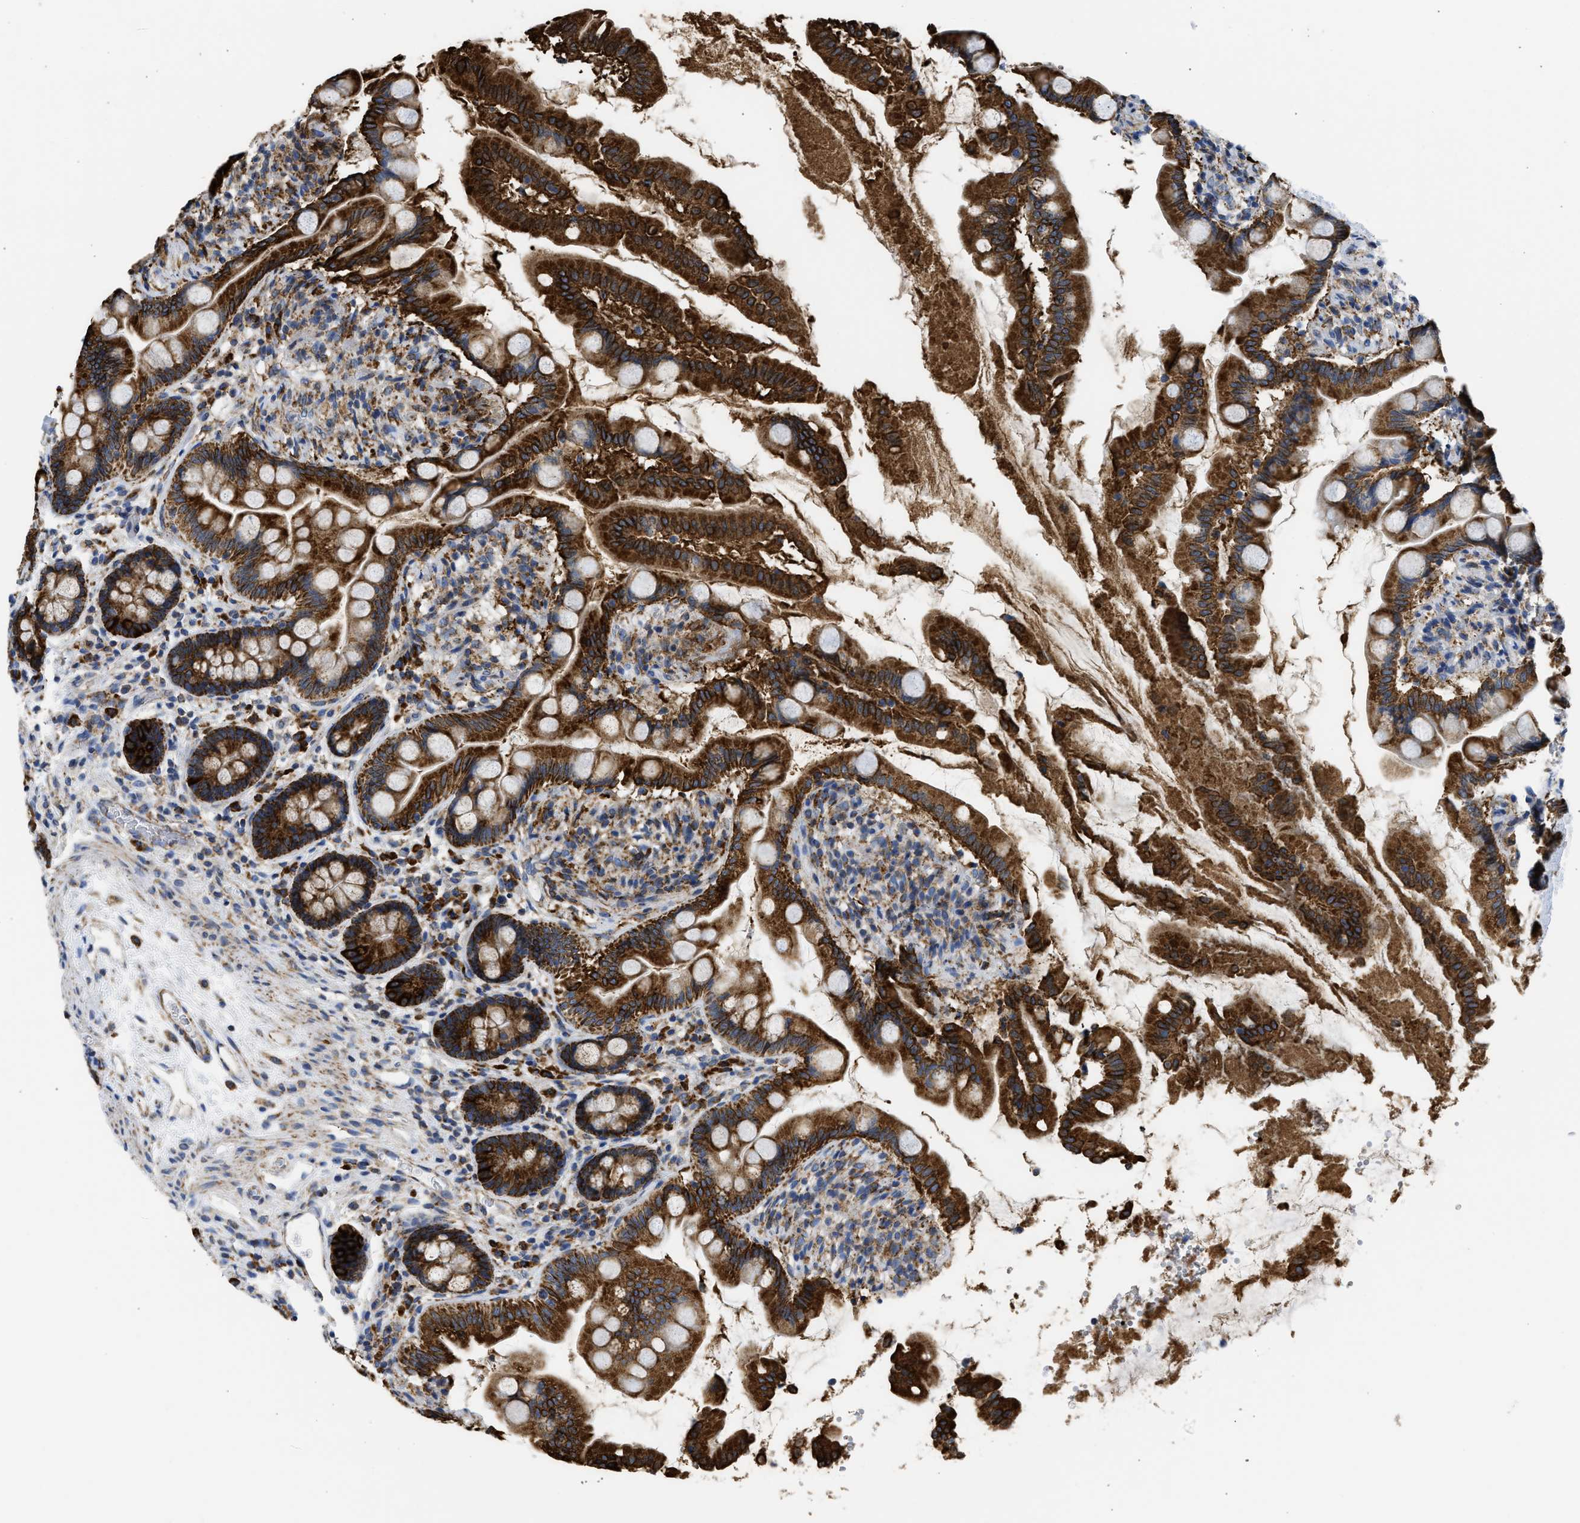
{"staining": {"intensity": "strong", "quantity": ">75%", "location": "cytoplasmic/membranous"}, "tissue": "small intestine", "cell_type": "Glandular cells", "image_type": "normal", "snomed": [{"axis": "morphology", "description": "Normal tissue, NOS"}, {"axis": "topography", "description": "Small intestine"}], "caption": "Immunohistochemistry micrograph of benign small intestine: human small intestine stained using immunohistochemistry (IHC) reveals high levels of strong protein expression localized specifically in the cytoplasmic/membranous of glandular cells, appearing as a cytoplasmic/membranous brown color.", "gene": "CYCS", "patient": {"sex": "female", "age": 56}}